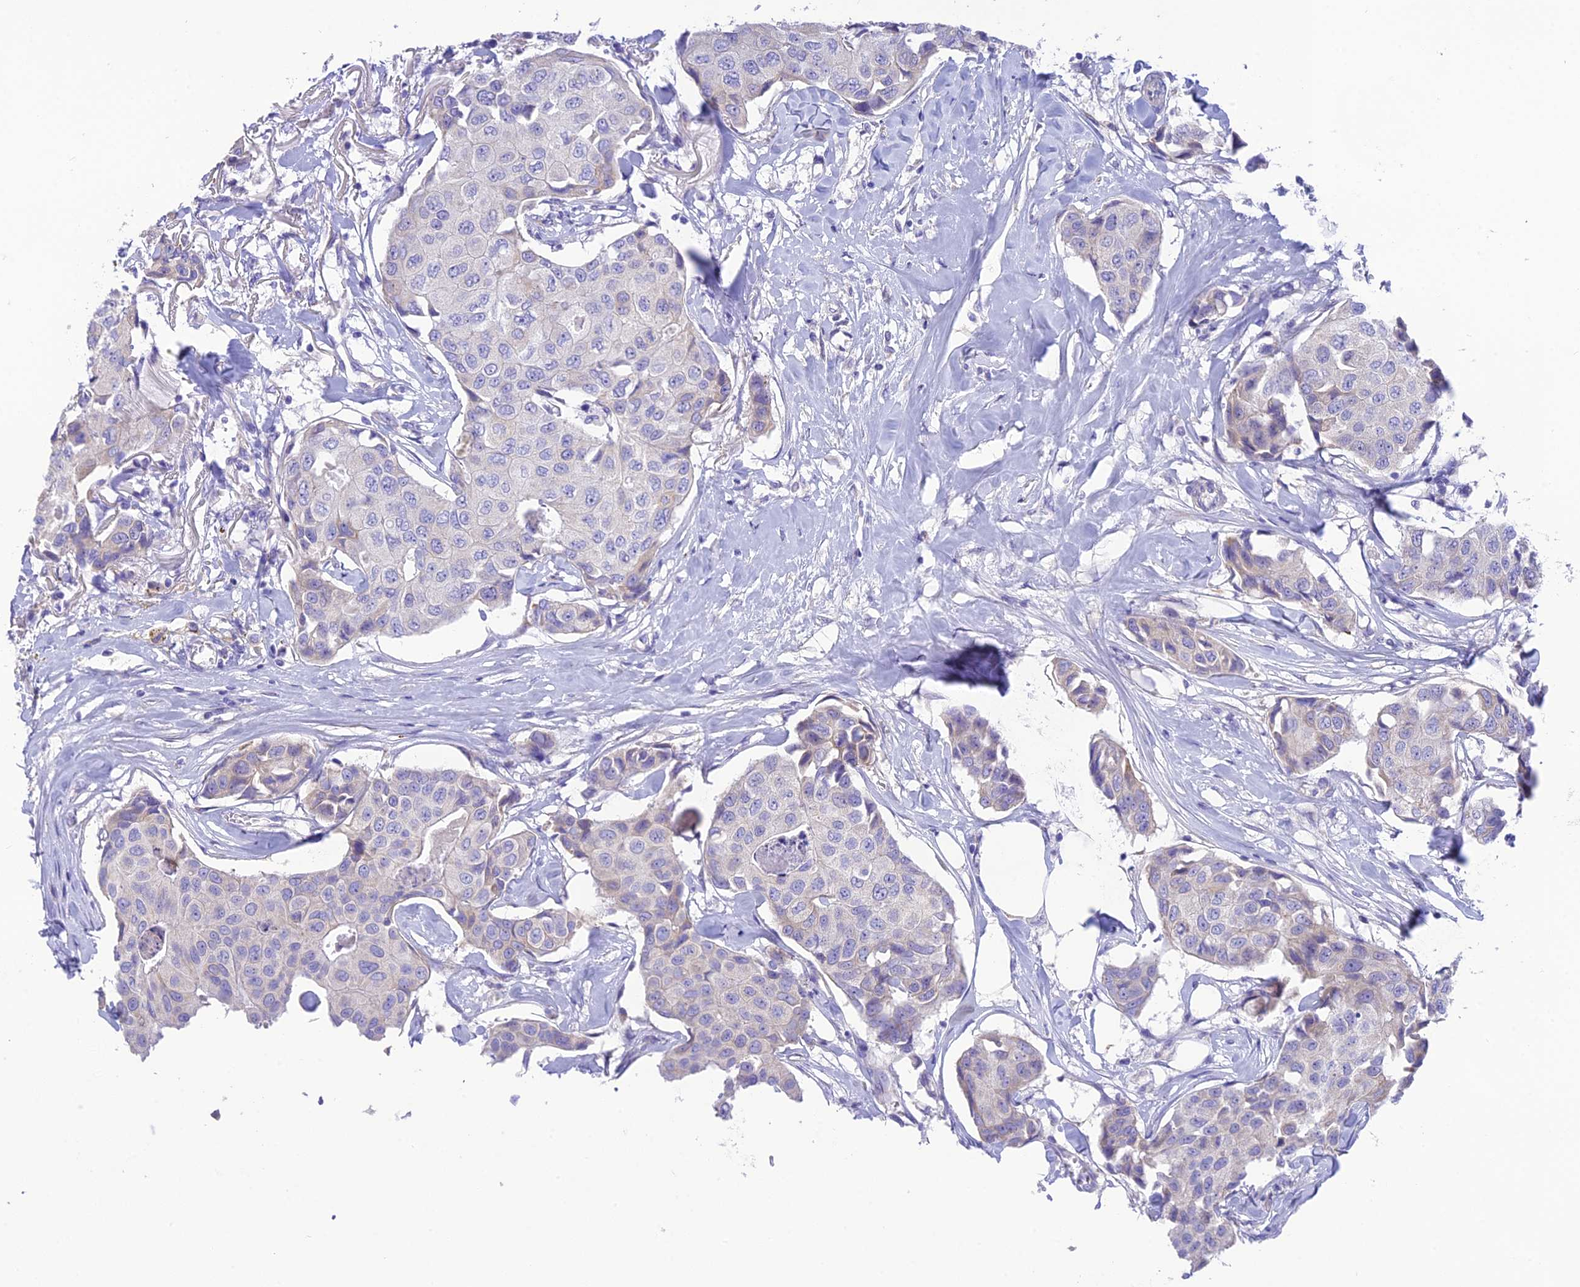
{"staining": {"intensity": "negative", "quantity": "none", "location": "none"}, "tissue": "breast cancer", "cell_type": "Tumor cells", "image_type": "cancer", "snomed": [{"axis": "morphology", "description": "Duct carcinoma"}, {"axis": "topography", "description": "Breast"}], "caption": "Immunohistochemical staining of breast cancer demonstrates no significant staining in tumor cells.", "gene": "HSD17B2", "patient": {"sex": "female", "age": 80}}